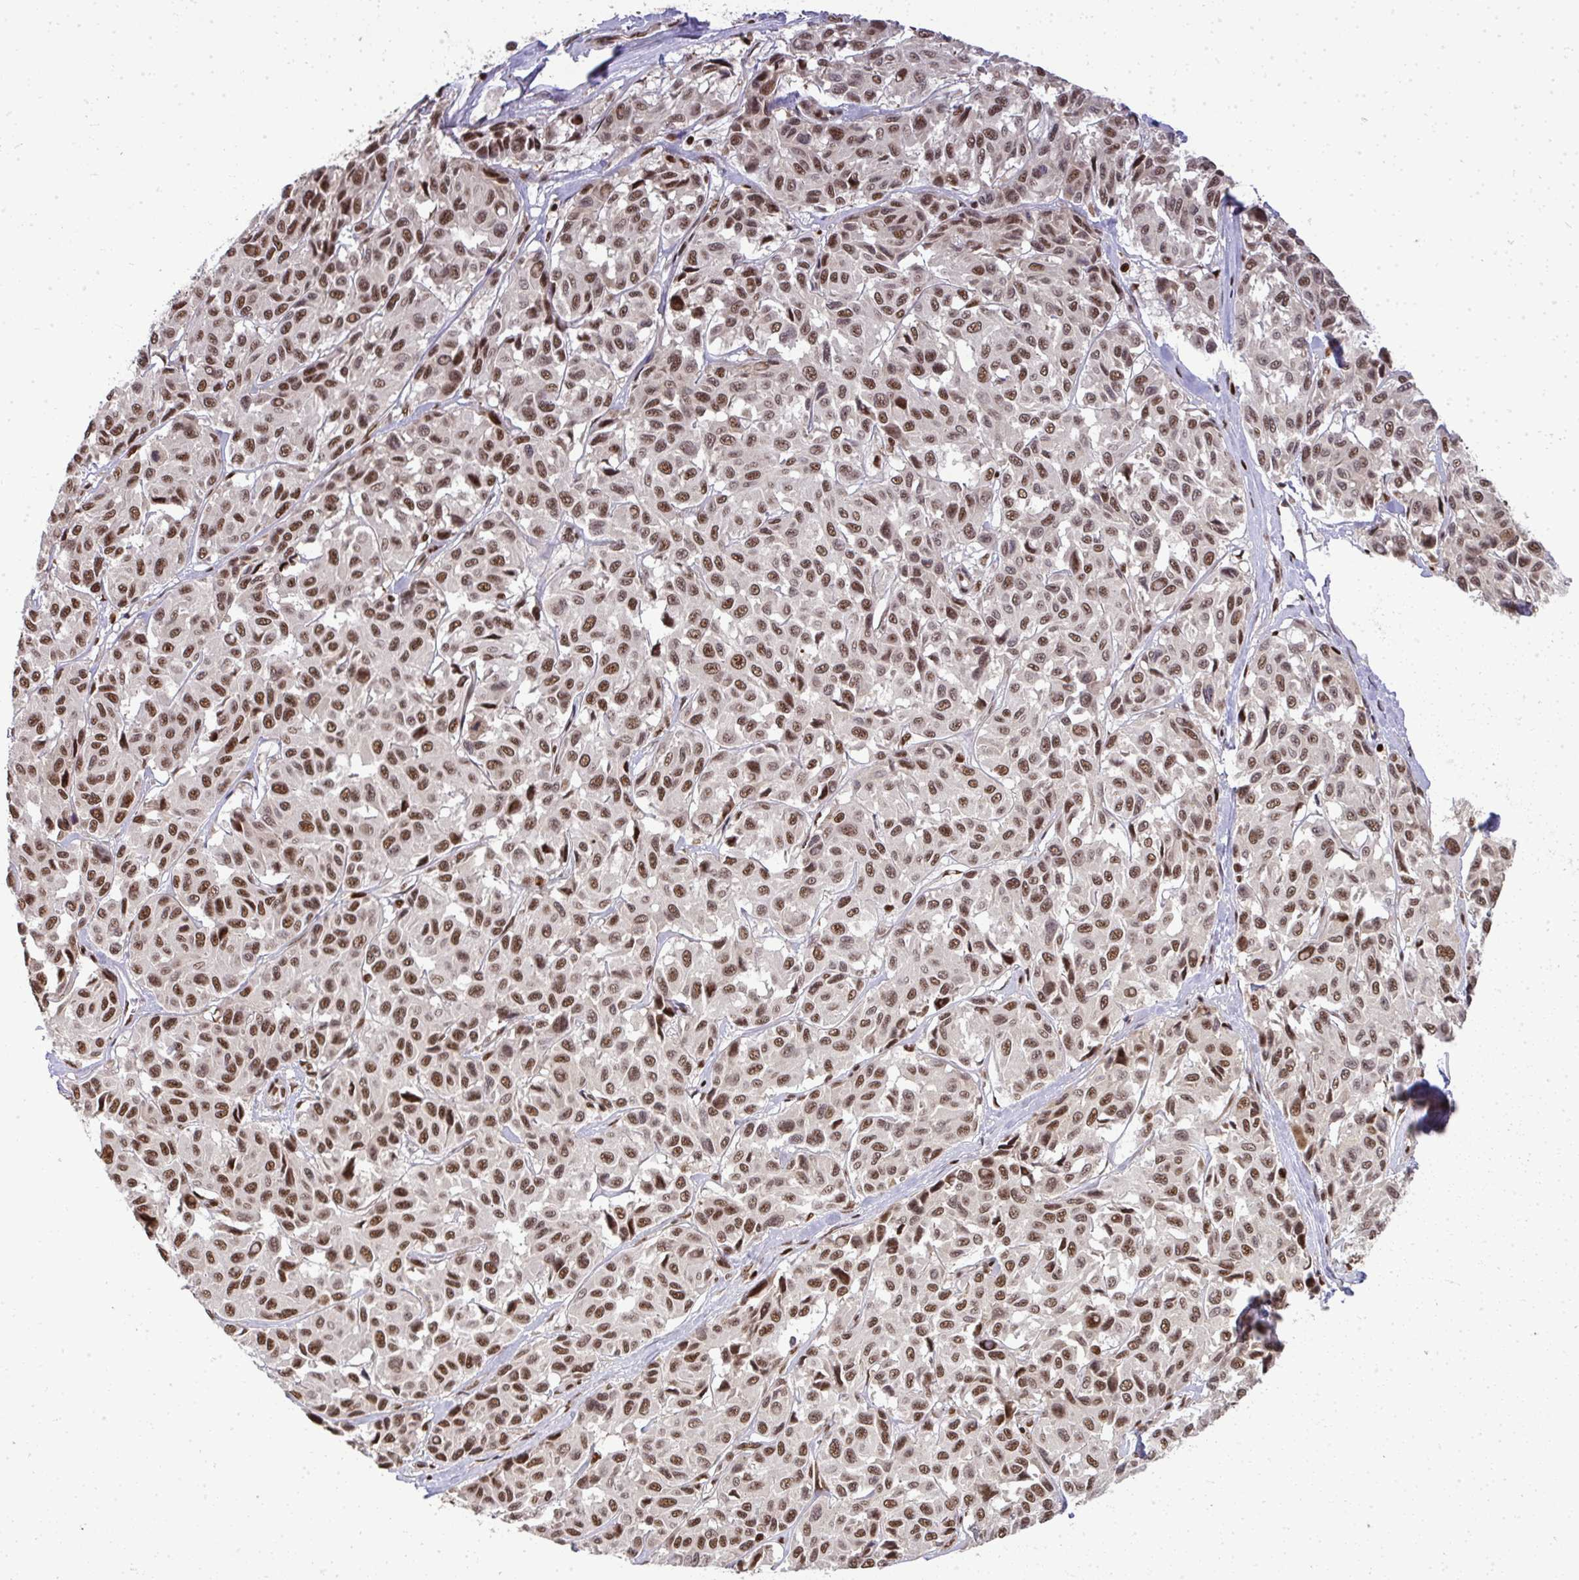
{"staining": {"intensity": "moderate", "quantity": "25%-75%", "location": "nuclear"}, "tissue": "melanoma", "cell_type": "Tumor cells", "image_type": "cancer", "snomed": [{"axis": "morphology", "description": "Malignant melanoma, NOS"}, {"axis": "topography", "description": "Skin"}], "caption": "High-power microscopy captured an immunohistochemistry (IHC) histopathology image of melanoma, revealing moderate nuclear staining in approximately 25%-75% of tumor cells. (brown staining indicates protein expression, while blue staining denotes nuclei).", "gene": "U2AF1", "patient": {"sex": "female", "age": 66}}